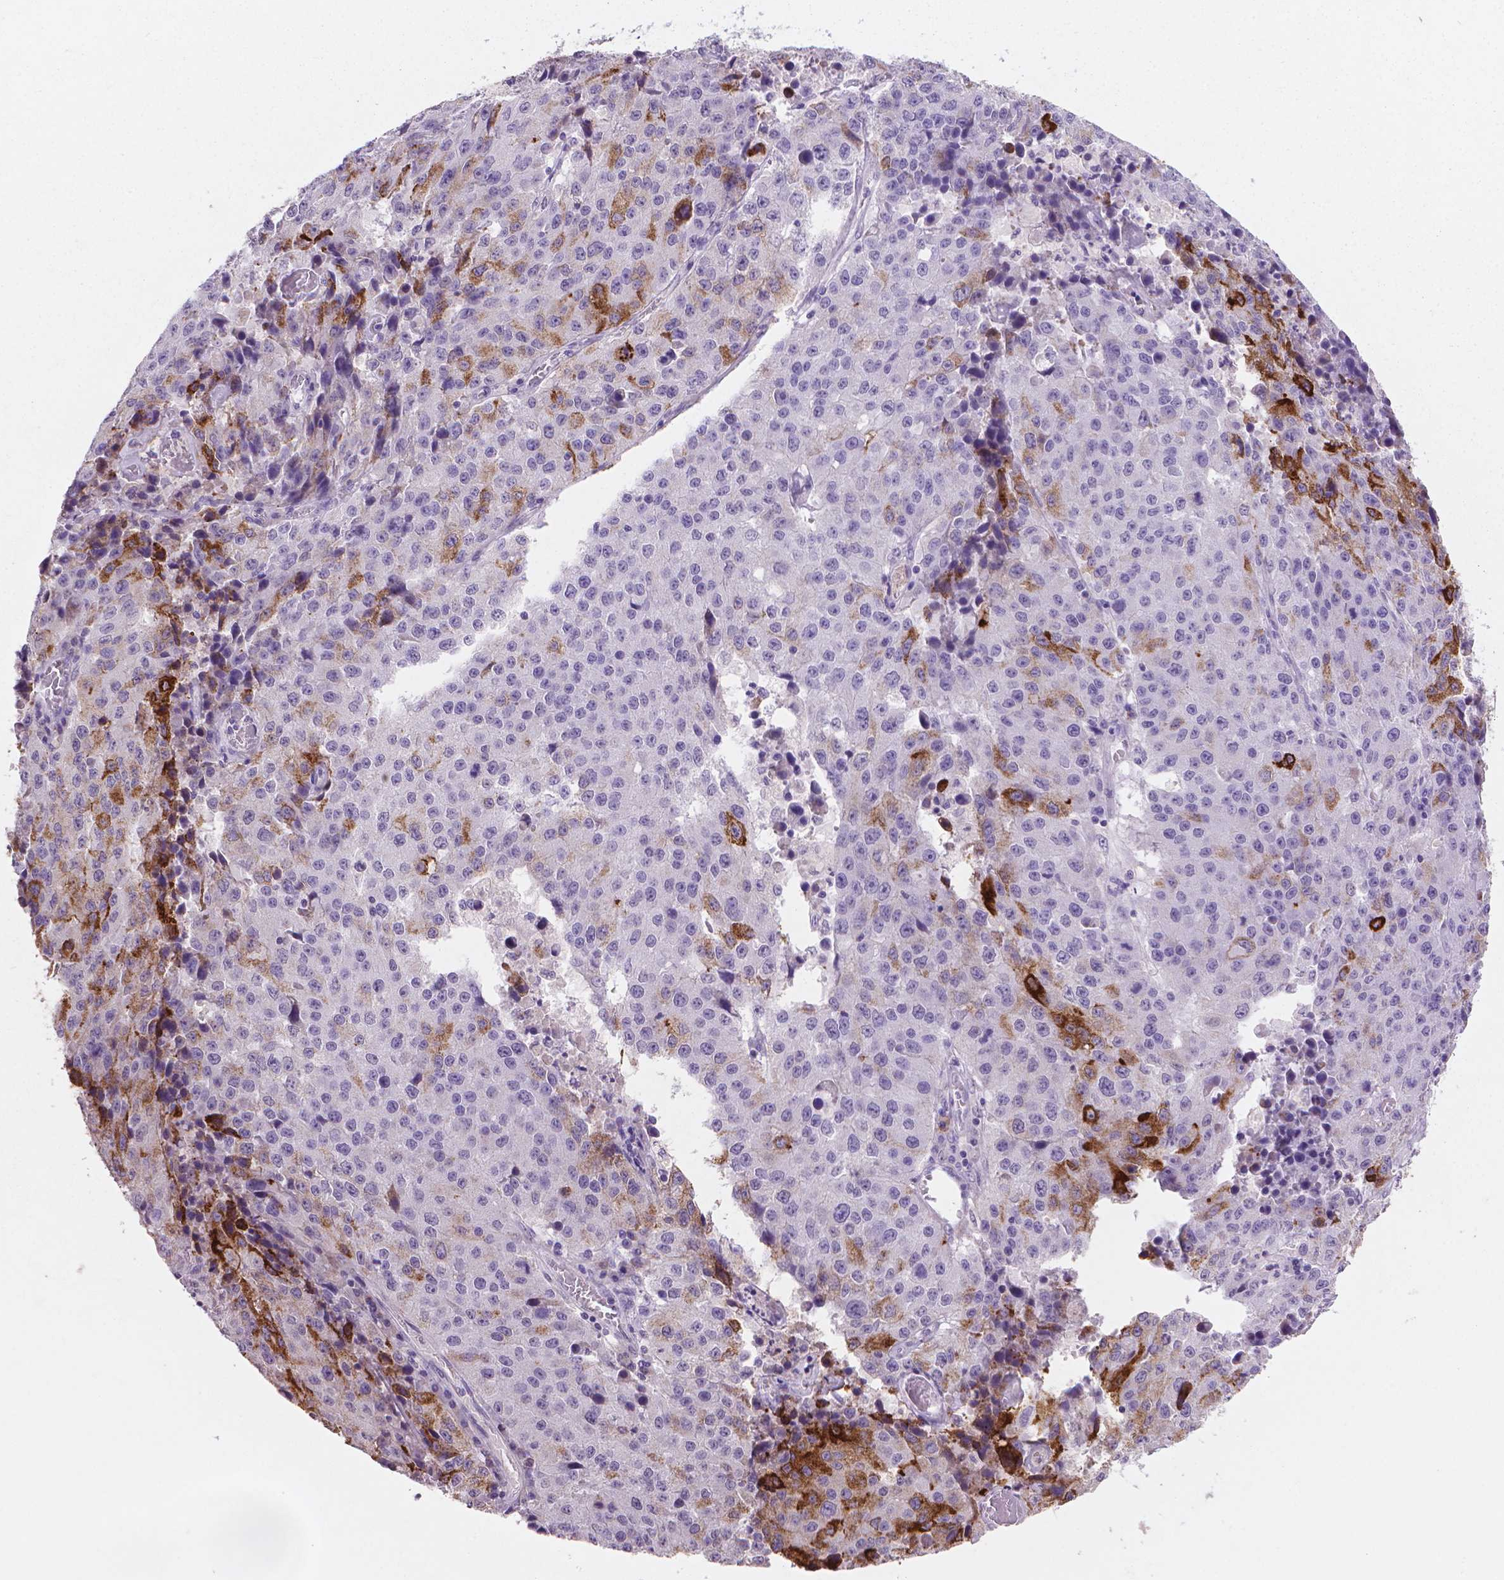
{"staining": {"intensity": "strong", "quantity": "25%-75%", "location": "cytoplasmic/membranous"}, "tissue": "stomach cancer", "cell_type": "Tumor cells", "image_type": "cancer", "snomed": [{"axis": "morphology", "description": "Adenocarcinoma, NOS"}, {"axis": "topography", "description": "Stomach"}], "caption": "IHC micrograph of stomach adenocarcinoma stained for a protein (brown), which shows high levels of strong cytoplasmic/membranous staining in approximately 25%-75% of tumor cells.", "gene": "MUC1", "patient": {"sex": "male", "age": 71}}